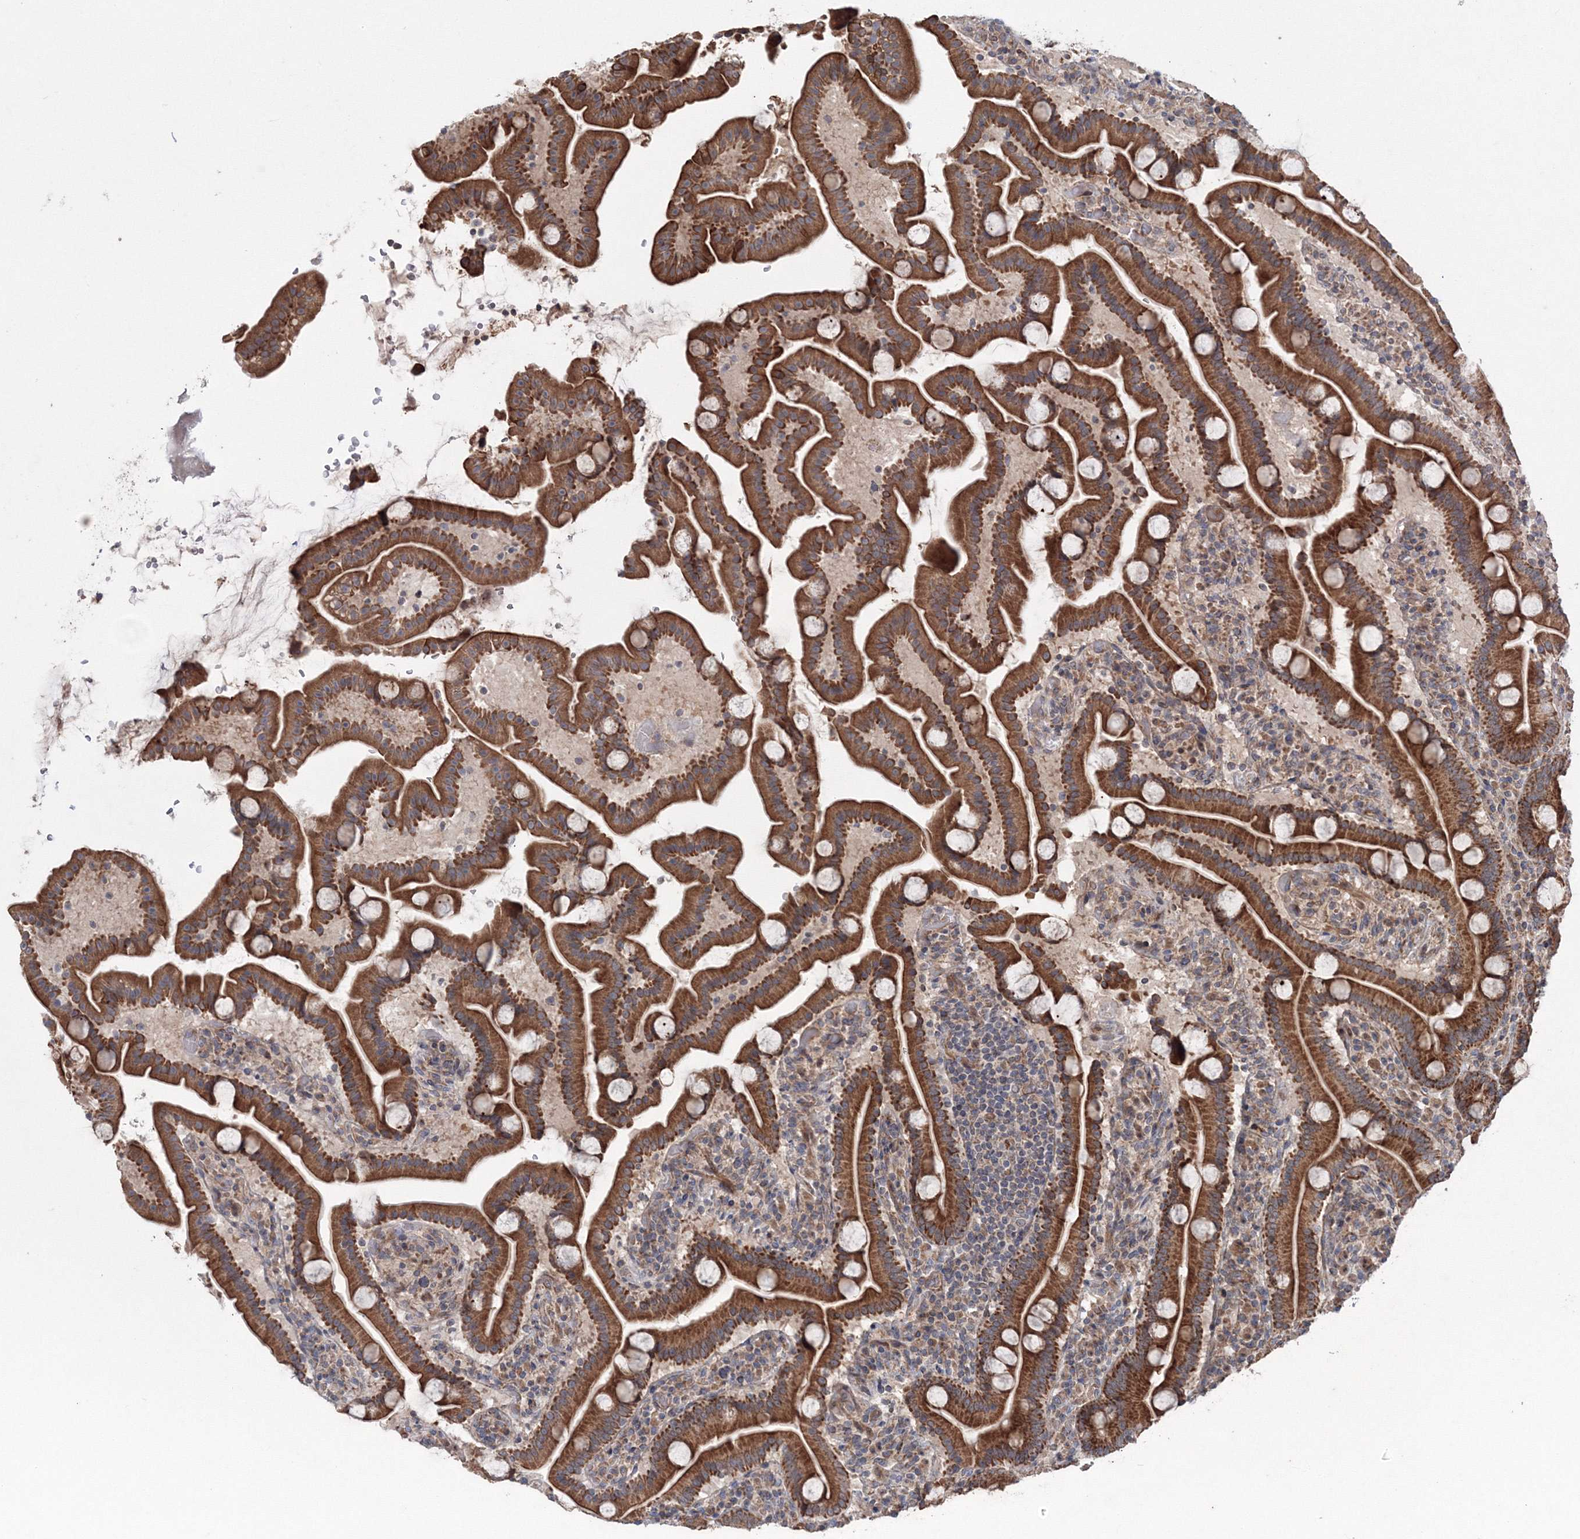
{"staining": {"intensity": "strong", "quantity": ">75%", "location": "cytoplasmic/membranous"}, "tissue": "duodenum", "cell_type": "Glandular cells", "image_type": "normal", "snomed": [{"axis": "morphology", "description": "Normal tissue, NOS"}, {"axis": "topography", "description": "Duodenum"}], "caption": "Benign duodenum was stained to show a protein in brown. There is high levels of strong cytoplasmic/membranous staining in approximately >75% of glandular cells. (Stains: DAB (3,3'-diaminobenzidine) in brown, nuclei in blue, Microscopy: brightfield microscopy at high magnification).", "gene": "NOA1", "patient": {"sex": "male", "age": 55}}